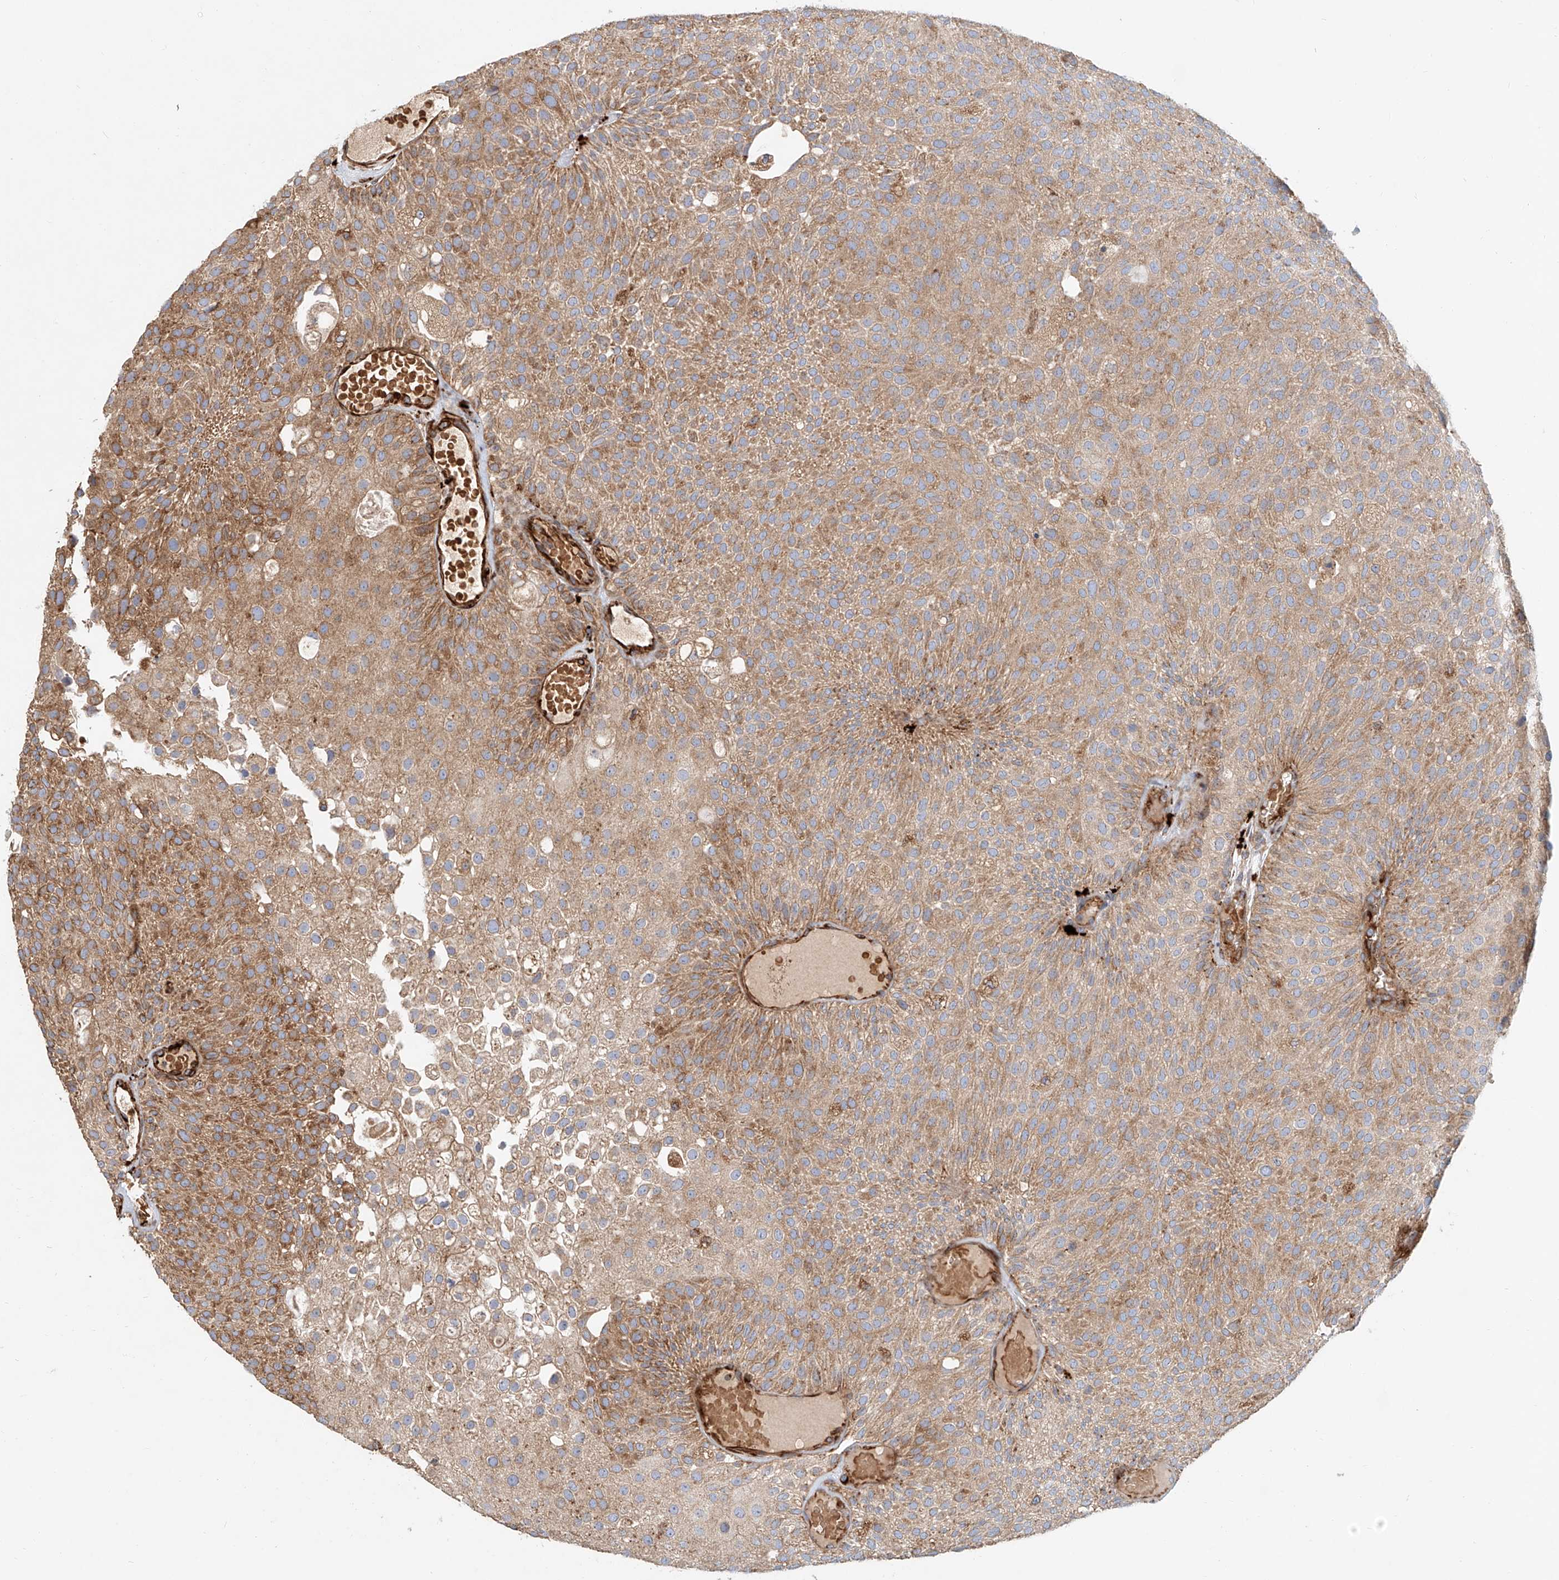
{"staining": {"intensity": "moderate", "quantity": ">75%", "location": "cytoplasmic/membranous"}, "tissue": "urothelial cancer", "cell_type": "Tumor cells", "image_type": "cancer", "snomed": [{"axis": "morphology", "description": "Urothelial carcinoma, Low grade"}, {"axis": "topography", "description": "Urinary bladder"}], "caption": "DAB immunohistochemical staining of human urothelial cancer demonstrates moderate cytoplasmic/membranous protein staining in about >75% of tumor cells.", "gene": "HGSNAT", "patient": {"sex": "male", "age": 78}}